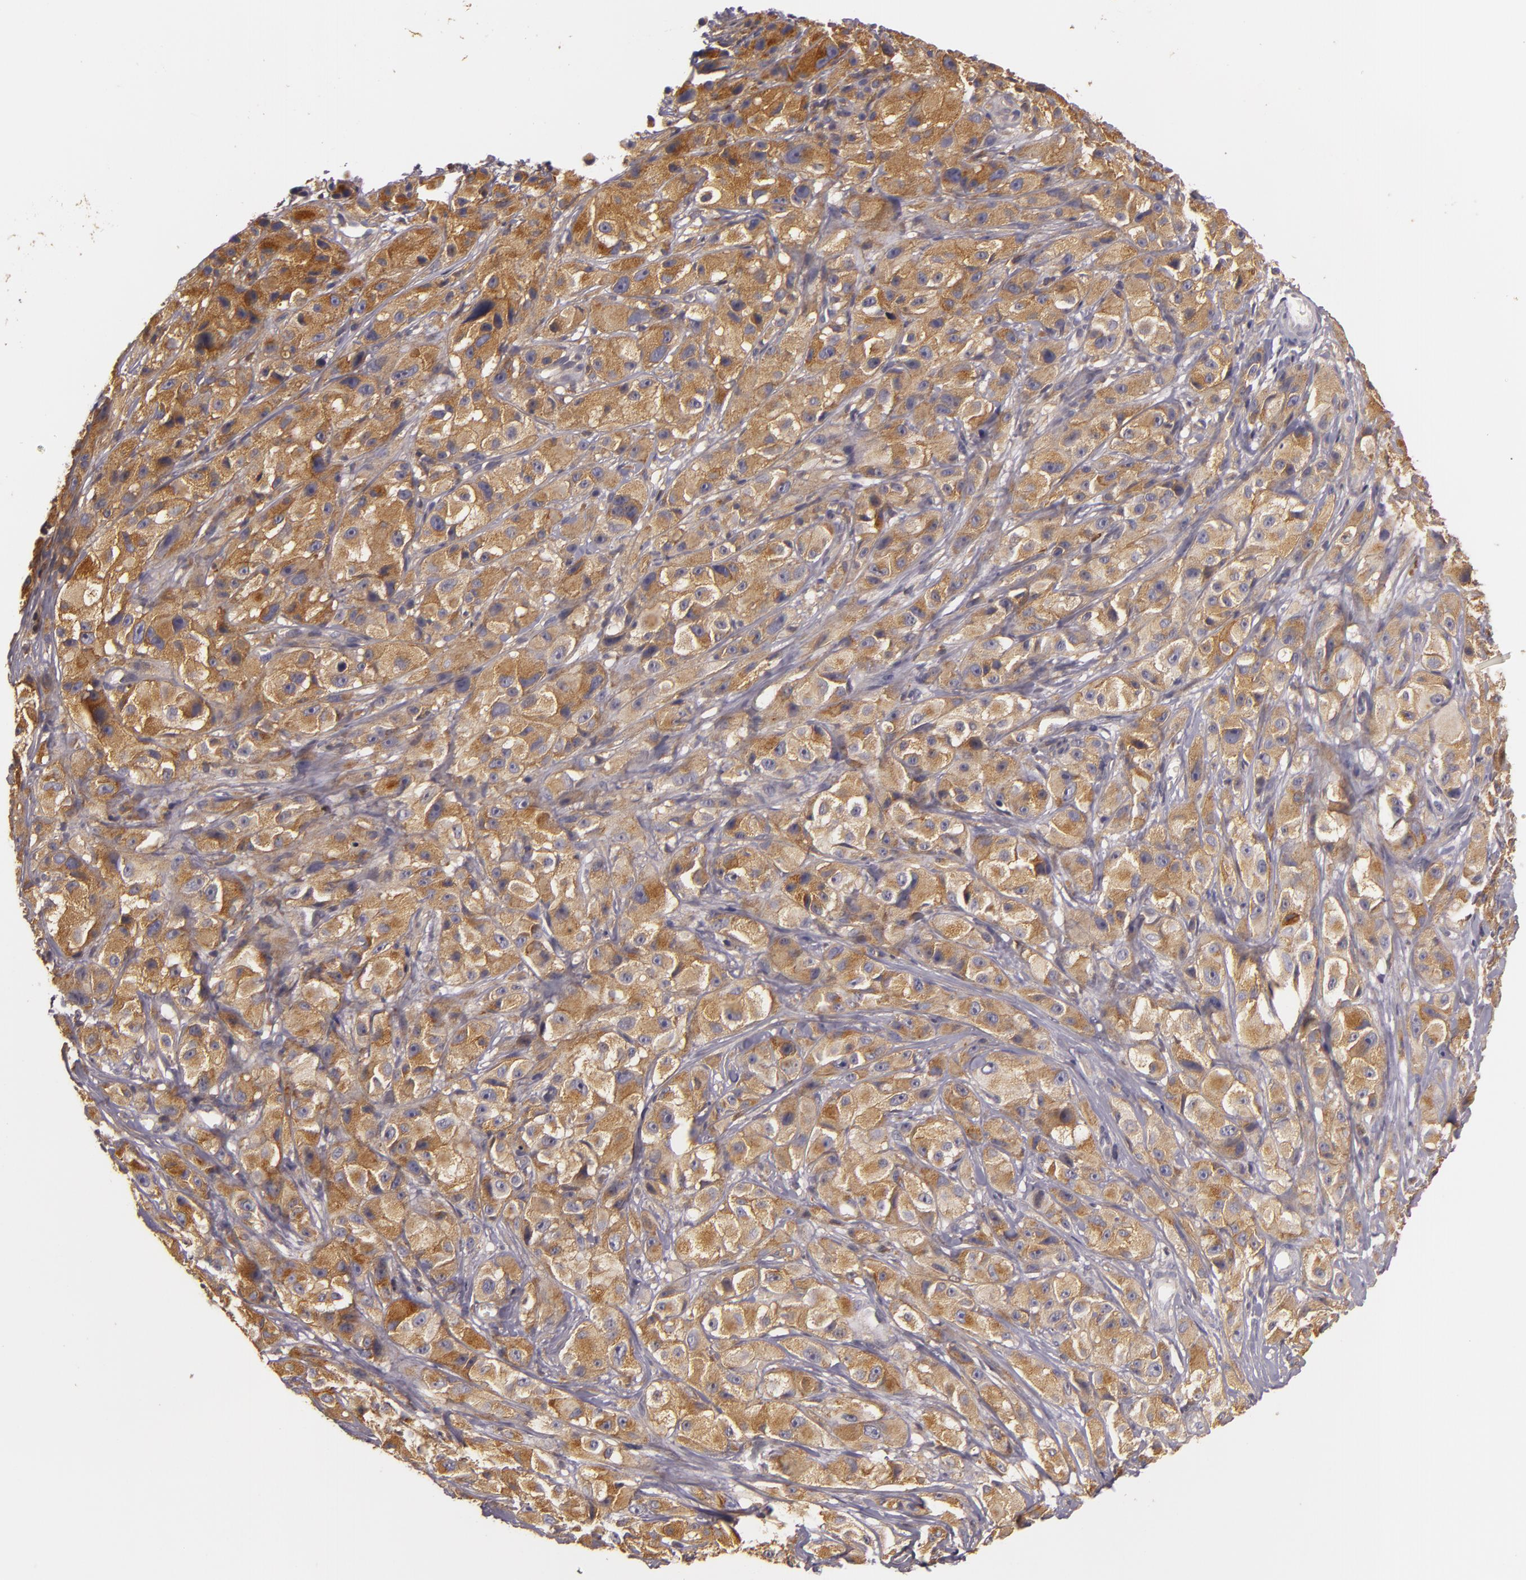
{"staining": {"intensity": "strong", "quantity": ">75%", "location": "cytoplasmic/membranous"}, "tissue": "melanoma", "cell_type": "Tumor cells", "image_type": "cancer", "snomed": [{"axis": "morphology", "description": "Malignant melanoma, NOS"}, {"axis": "topography", "description": "Skin"}], "caption": "Immunohistochemical staining of melanoma reveals high levels of strong cytoplasmic/membranous protein expression in approximately >75% of tumor cells.", "gene": "TOM1", "patient": {"sex": "male", "age": 56}}